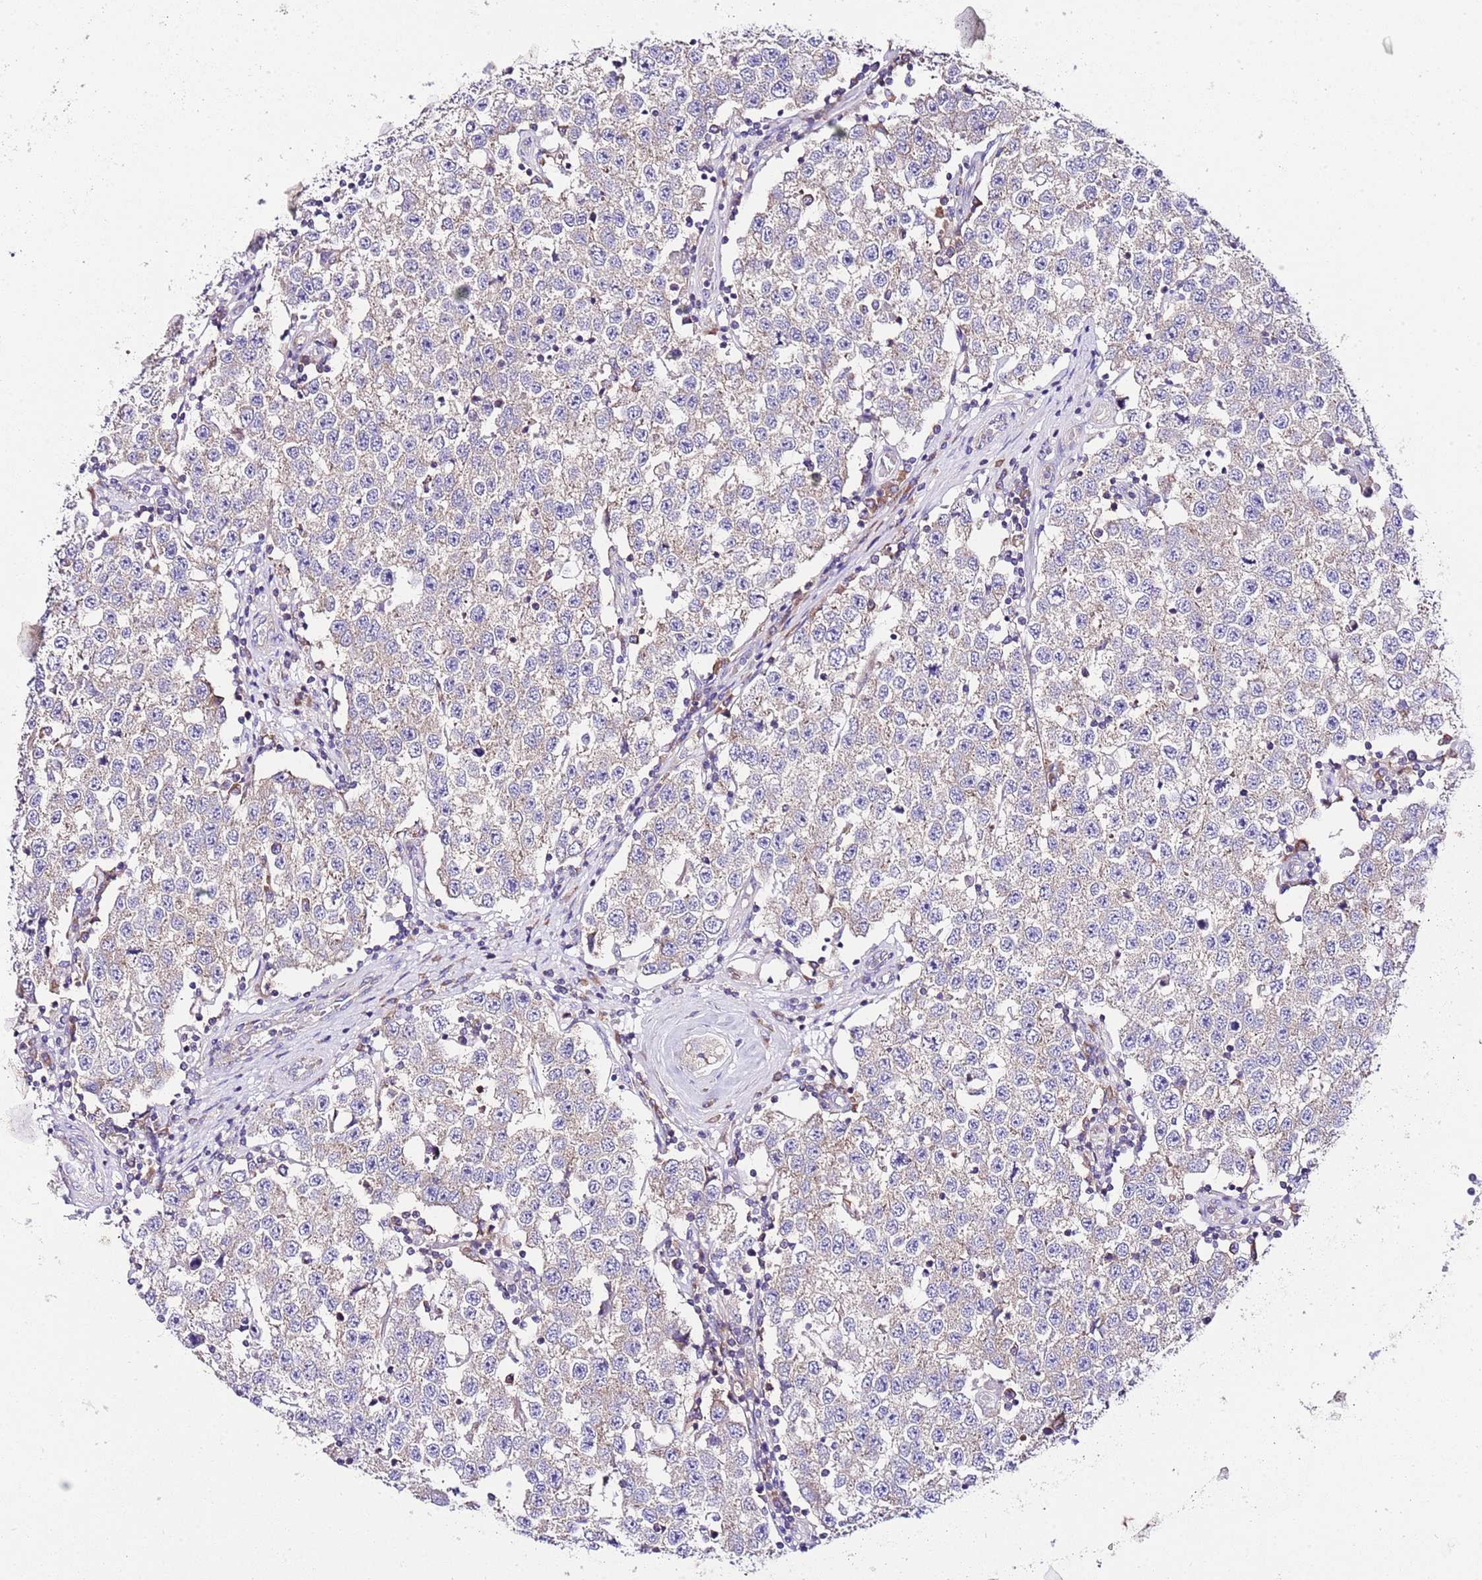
{"staining": {"intensity": "negative", "quantity": "none", "location": "none"}, "tissue": "testis cancer", "cell_type": "Tumor cells", "image_type": "cancer", "snomed": [{"axis": "morphology", "description": "Seminoma, NOS"}, {"axis": "topography", "description": "Testis"}], "caption": "This image is of seminoma (testis) stained with IHC to label a protein in brown with the nuclei are counter-stained blue. There is no positivity in tumor cells. (Brightfield microscopy of DAB immunohistochemistry (IHC) at high magnification).", "gene": "RPS10", "patient": {"sex": "male", "age": 34}}